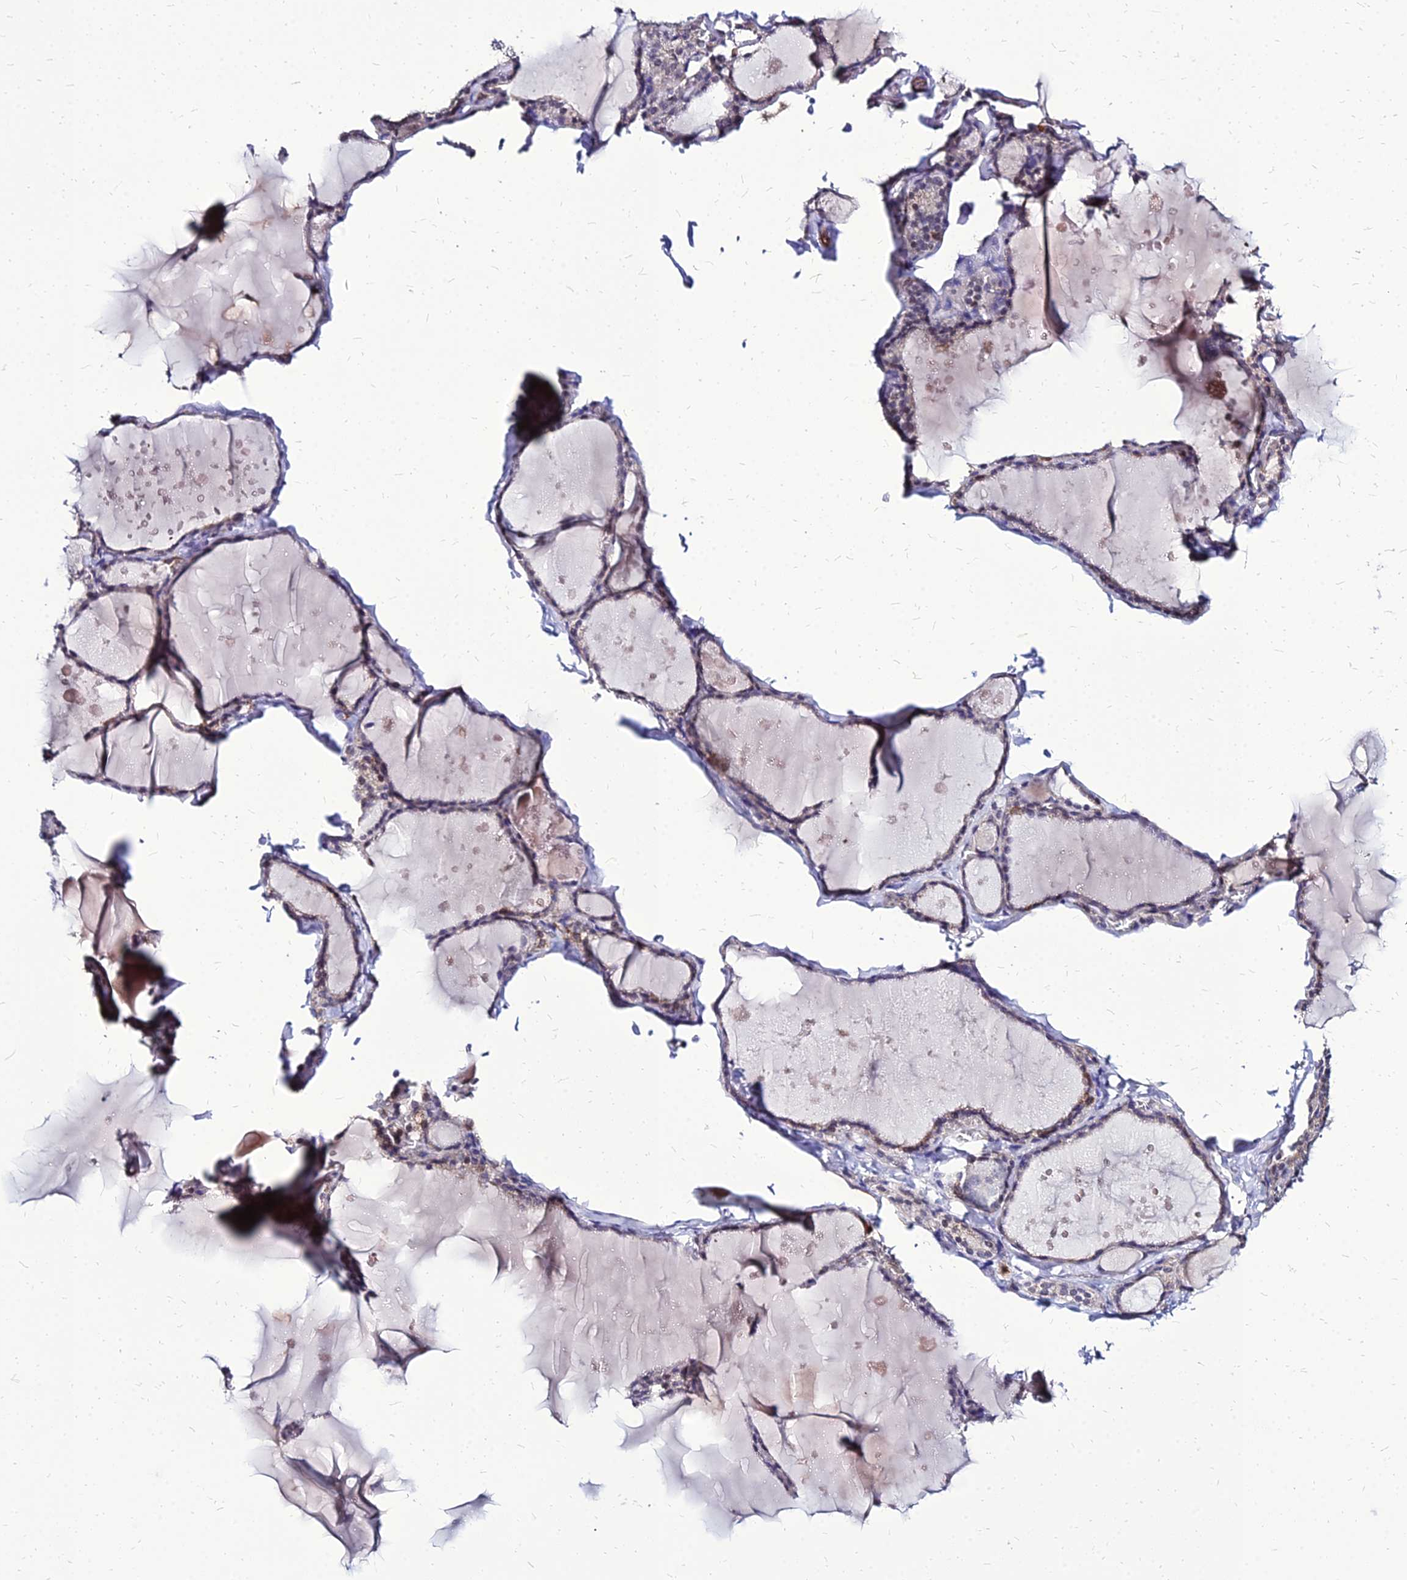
{"staining": {"intensity": "weak", "quantity": "<25%", "location": "cytoplasmic/membranous"}, "tissue": "thyroid gland", "cell_type": "Glandular cells", "image_type": "normal", "snomed": [{"axis": "morphology", "description": "Normal tissue, NOS"}, {"axis": "topography", "description": "Thyroid gland"}], "caption": "A high-resolution photomicrograph shows IHC staining of unremarkable thyroid gland, which exhibits no significant positivity in glandular cells.", "gene": "YEATS2", "patient": {"sex": "male", "age": 56}}